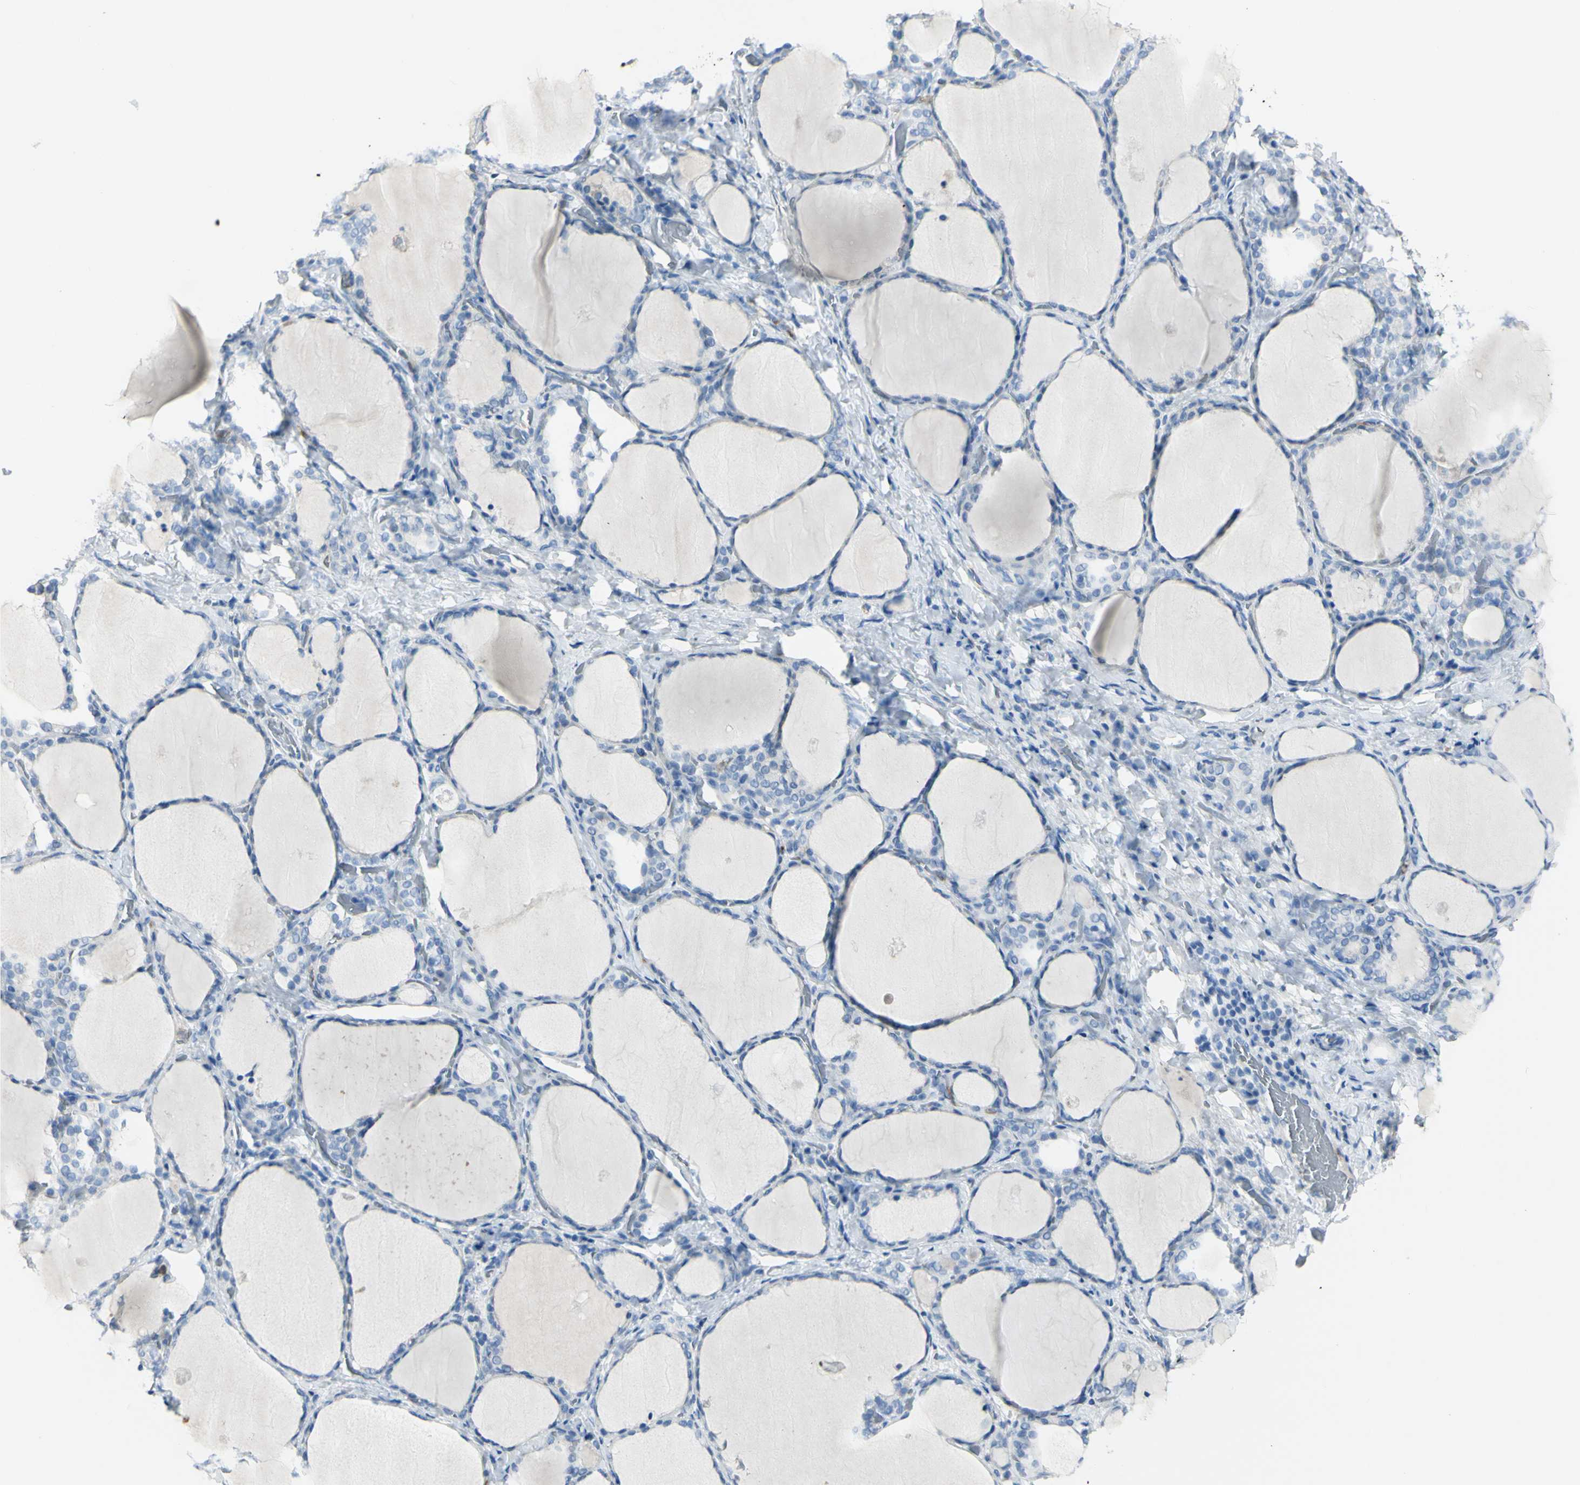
{"staining": {"intensity": "negative", "quantity": "none", "location": "none"}, "tissue": "thyroid gland", "cell_type": "Glandular cells", "image_type": "normal", "snomed": [{"axis": "morphology", "description": "Normal tissue, NOS"}, {"axis": "morphology", "description": "Papillary adenocarcinoma, NOS"}, {"axis": "topography", "description": "Thyroid gland"}], "caption": "Thyroid gland was stained to show a protein in brown. There is no significant staining in glandular cells. (DAB IHC visualized using brightfield microscopy, high magnification).", "gene": "ZNF557", "patient": {"sex": "female", "age": 30}}